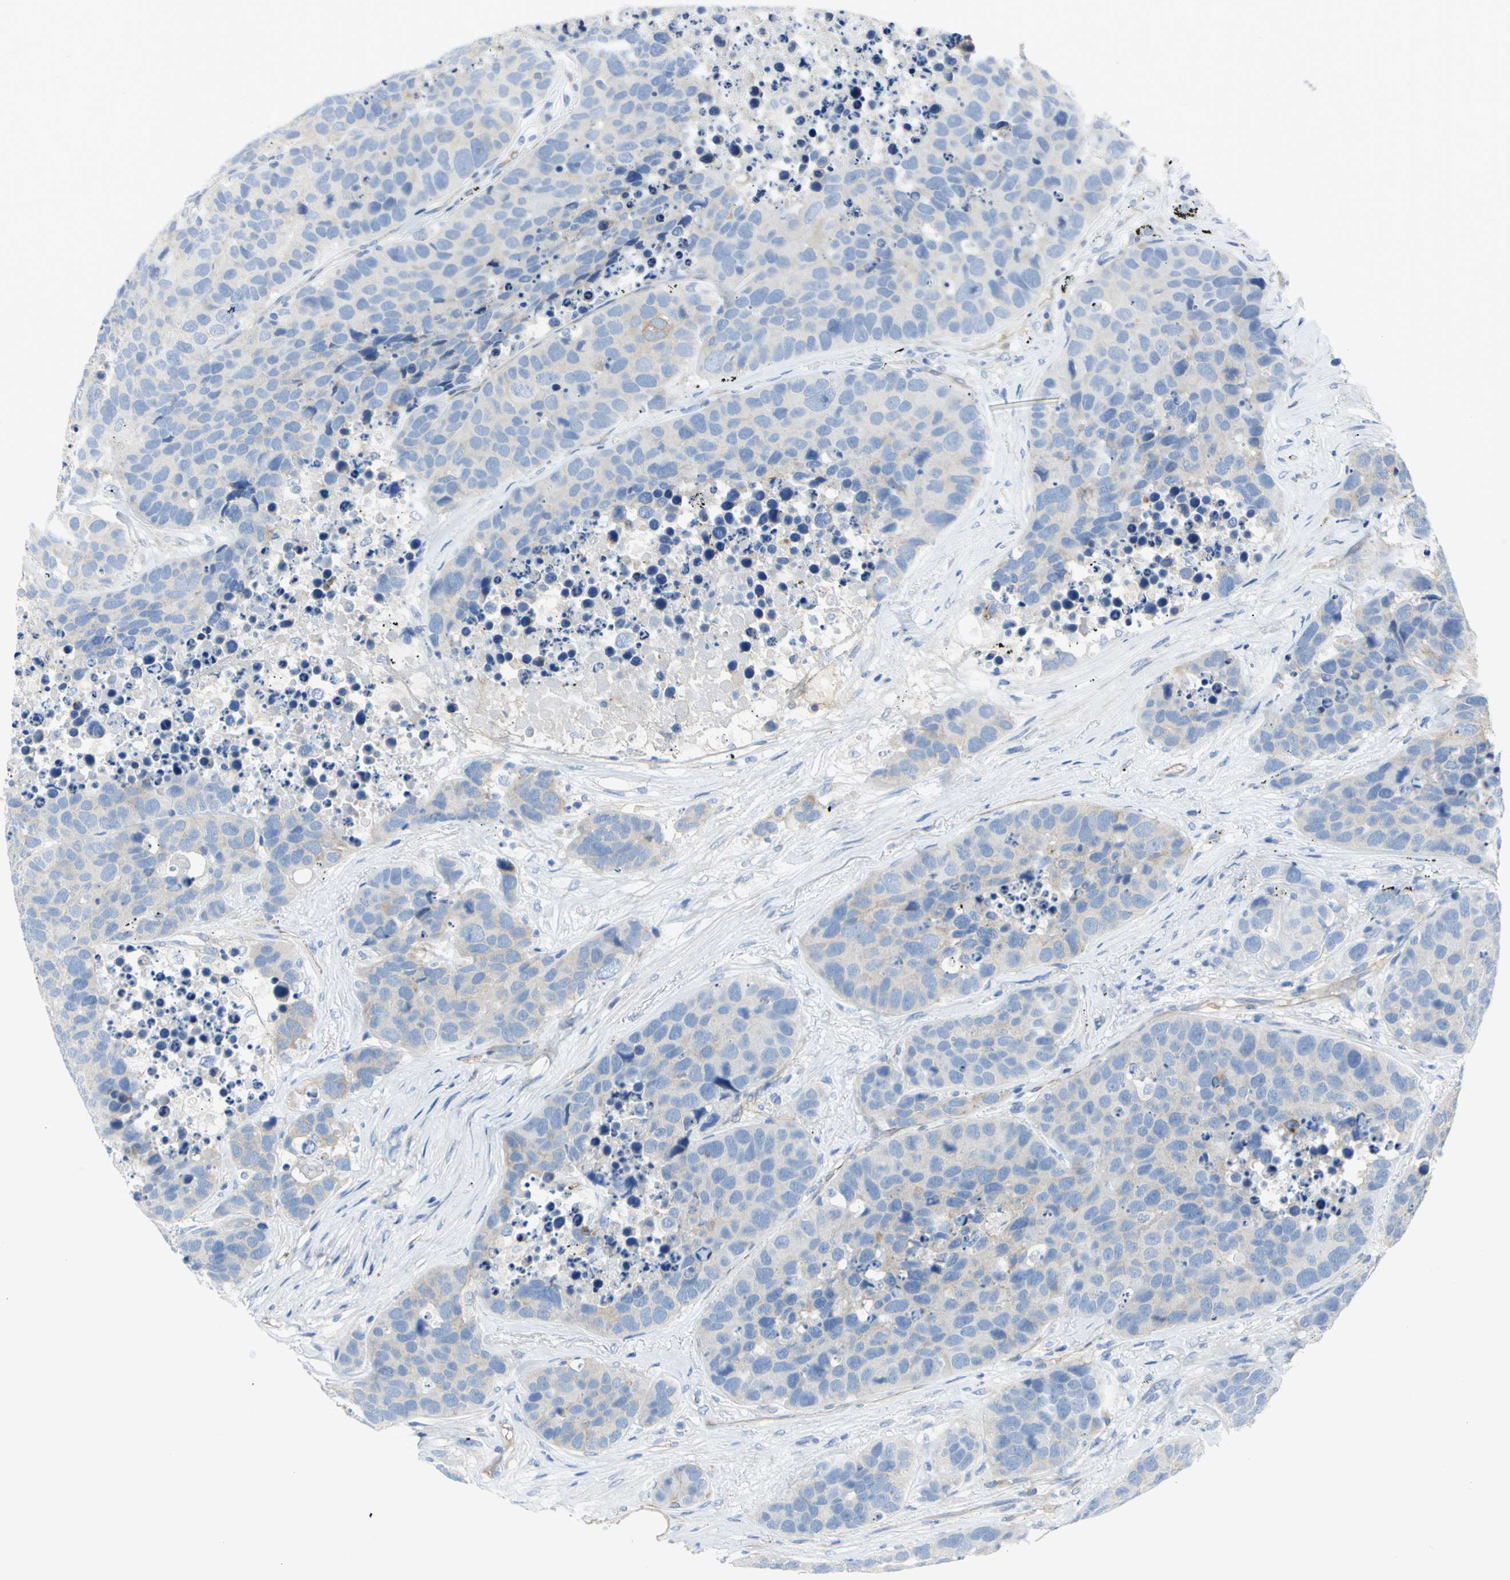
{"staining": {"intensity": "weak", "quantity": "<25%", "location": "cytoplasmic/membranous"}, "tissue": "carcinoid", "cell_type": "Tumor cells", "image_type": "cancer", "snomed": [{"axis": "morphology", "description": "Carcinoid, malignant, NOS"}, {"axis": "topography", "description": "Lung"}], "caption": "High magnification brightfield microscopy of carcinoid (malignant) stained with DAB (brown) and counterstained with hematoxylin (blue): tumor cells show no significant staining.", "gene": "FLNB", "patient": {"sex": "male", "age": 60}}